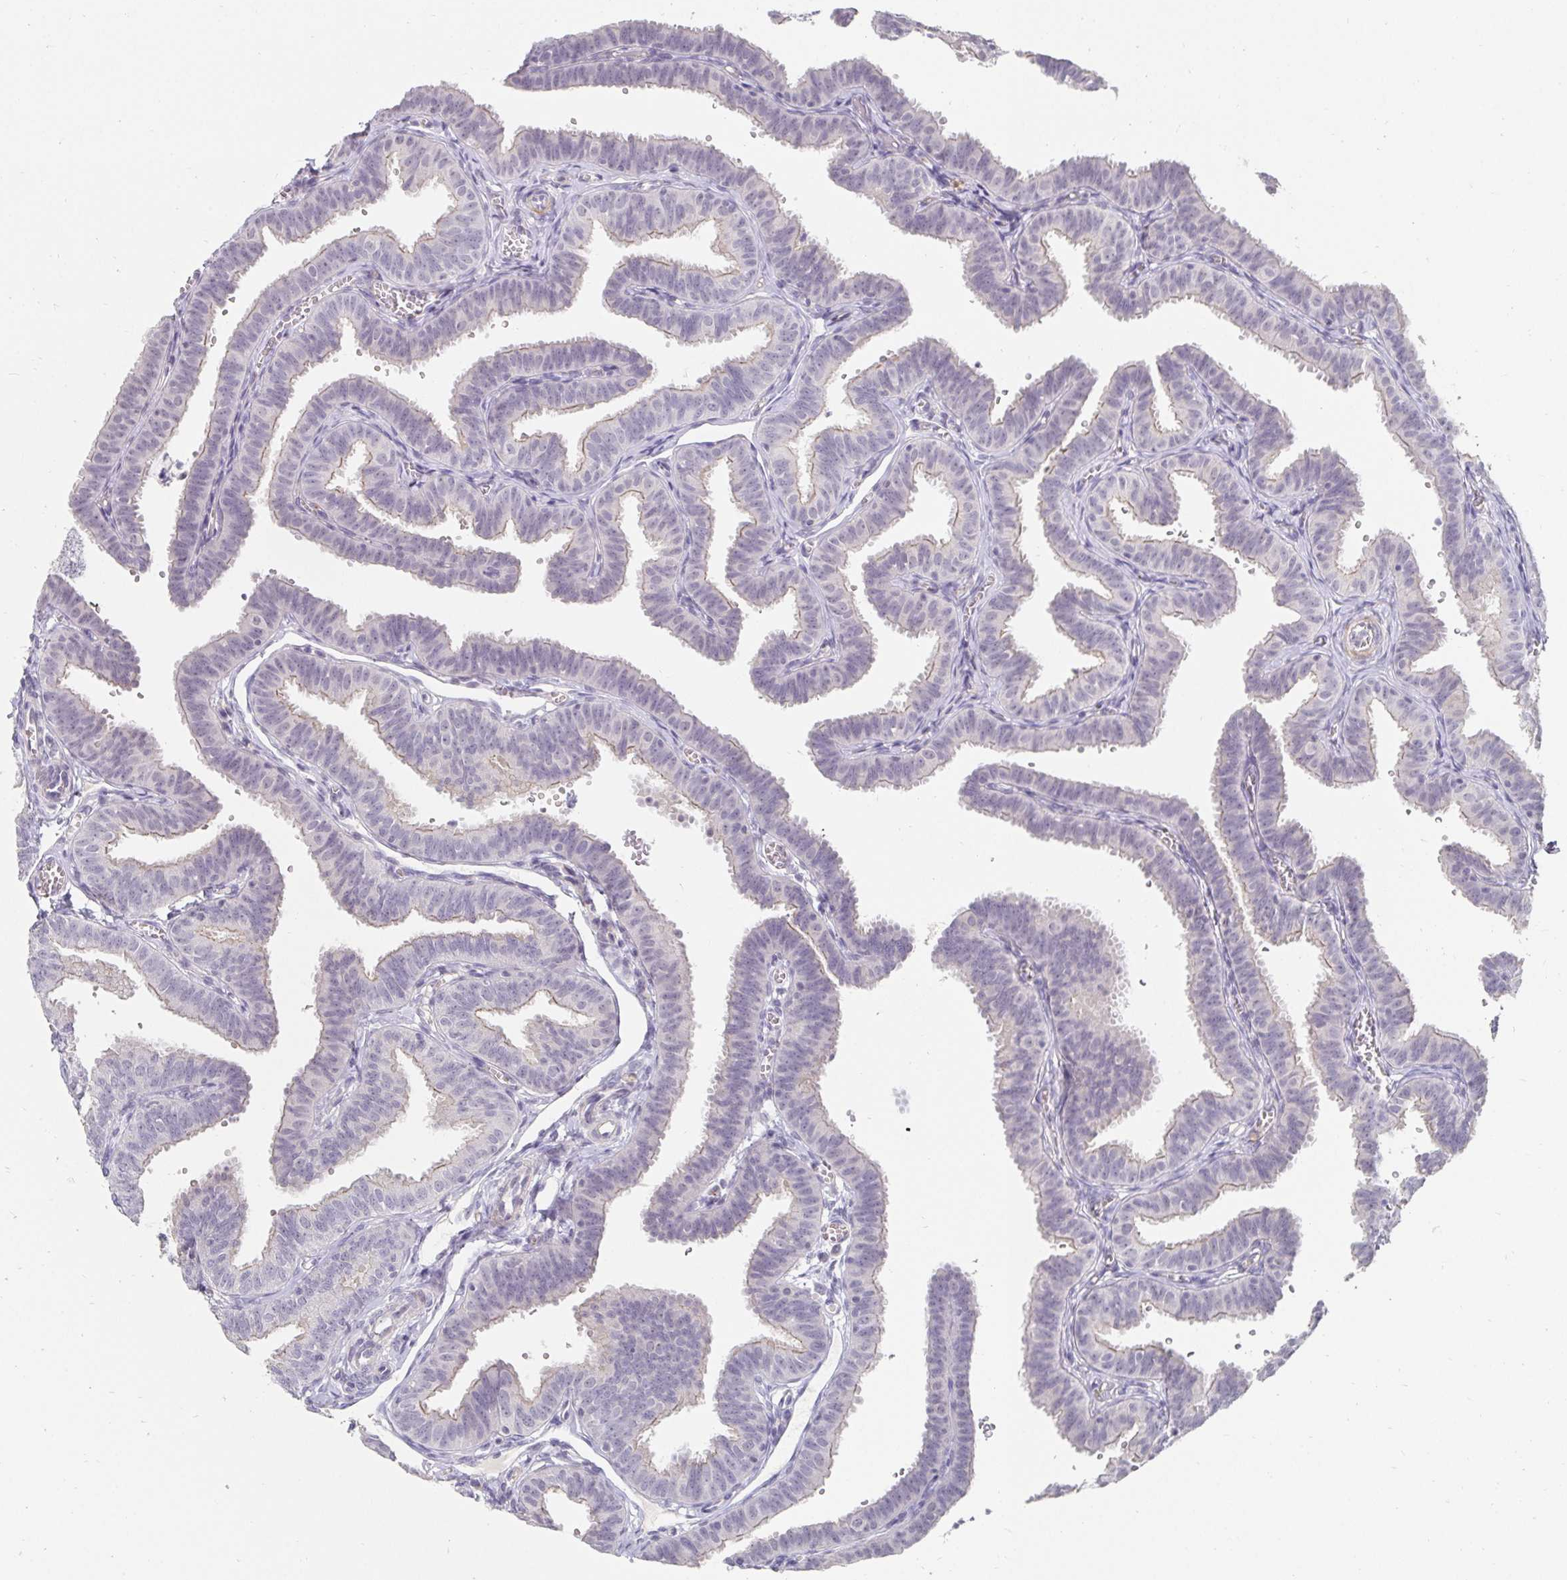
{"staining": {"intensity": "weak", "quantity": "<25%", "location": "cytoplasmic/membranous"}, "tissue": "fallopian tube", "cell_type": "Glandular cells", "image_type": "normal", "snomed": [{"axis": "morphology", "description": "Normal tissue, NOS"}, {"axis": "topography", "description": "Fallopian tube"}], "caption": "Immunohistochemistry micrograph of unremarkable human fallopian tube stained for a protein (brown), which exhibits no staining in glandular cells.", "gene": "PDX1", "patient": {"sex": "female", "age": 25}}